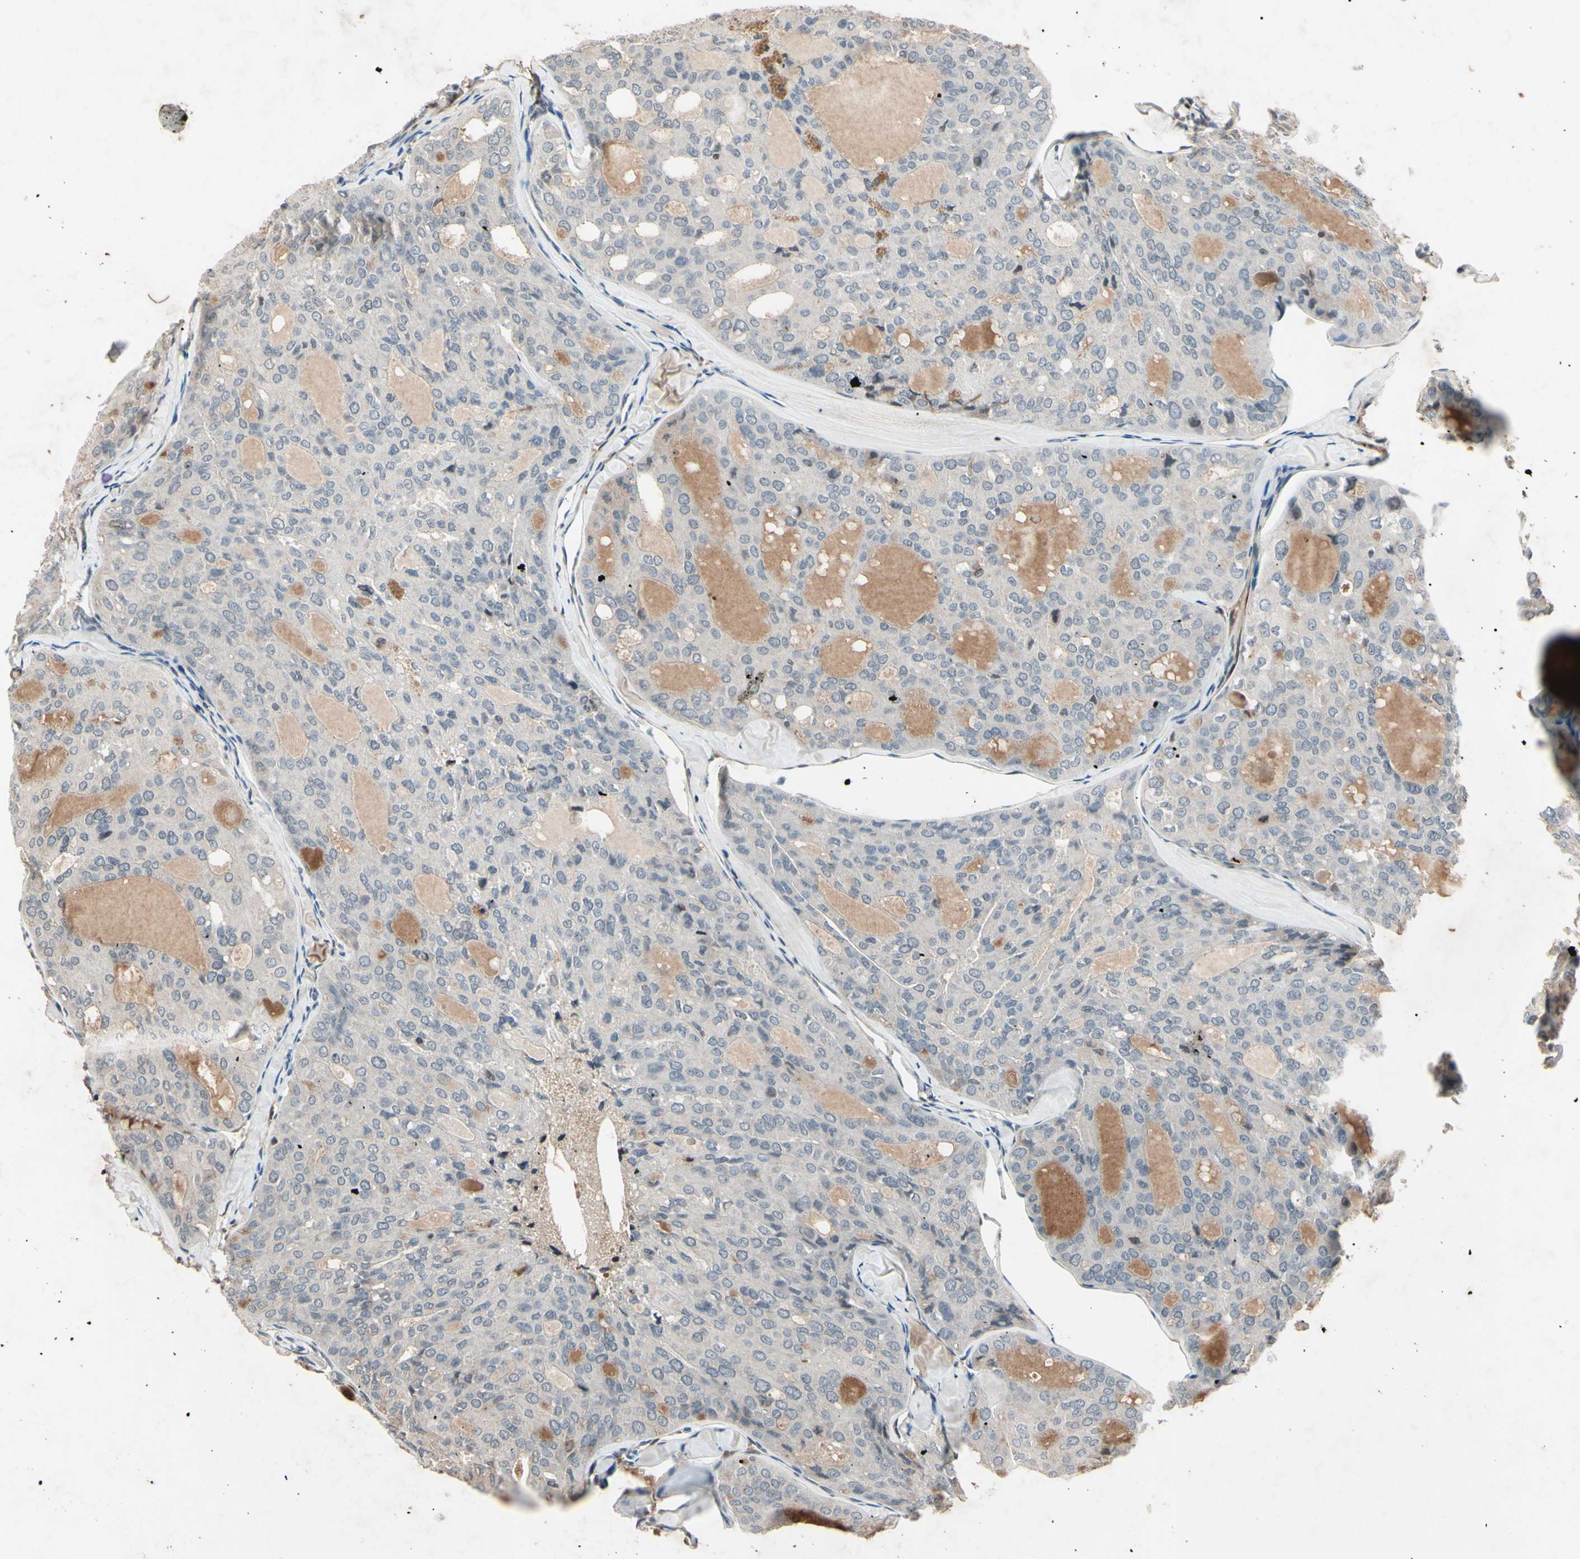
{"staining": {"intensity": "negative", "quantity": "none", "location": "none"}, "tissue": "thyroid cancer", "cell_type": "Tumor cells", "image_type": "cancer", "snomed": [{"axis": "morphology", "description": "Follicular adenoma carcinoma, NOS"}, {"axis": "topography", "description": "Thyroid gland"}], "caption": "Protein analysis of thyroid cancer displays no significant positivity in tumor cells.", "gene": "AEBP1", "patient": {"sex": "male", "age": 75}}